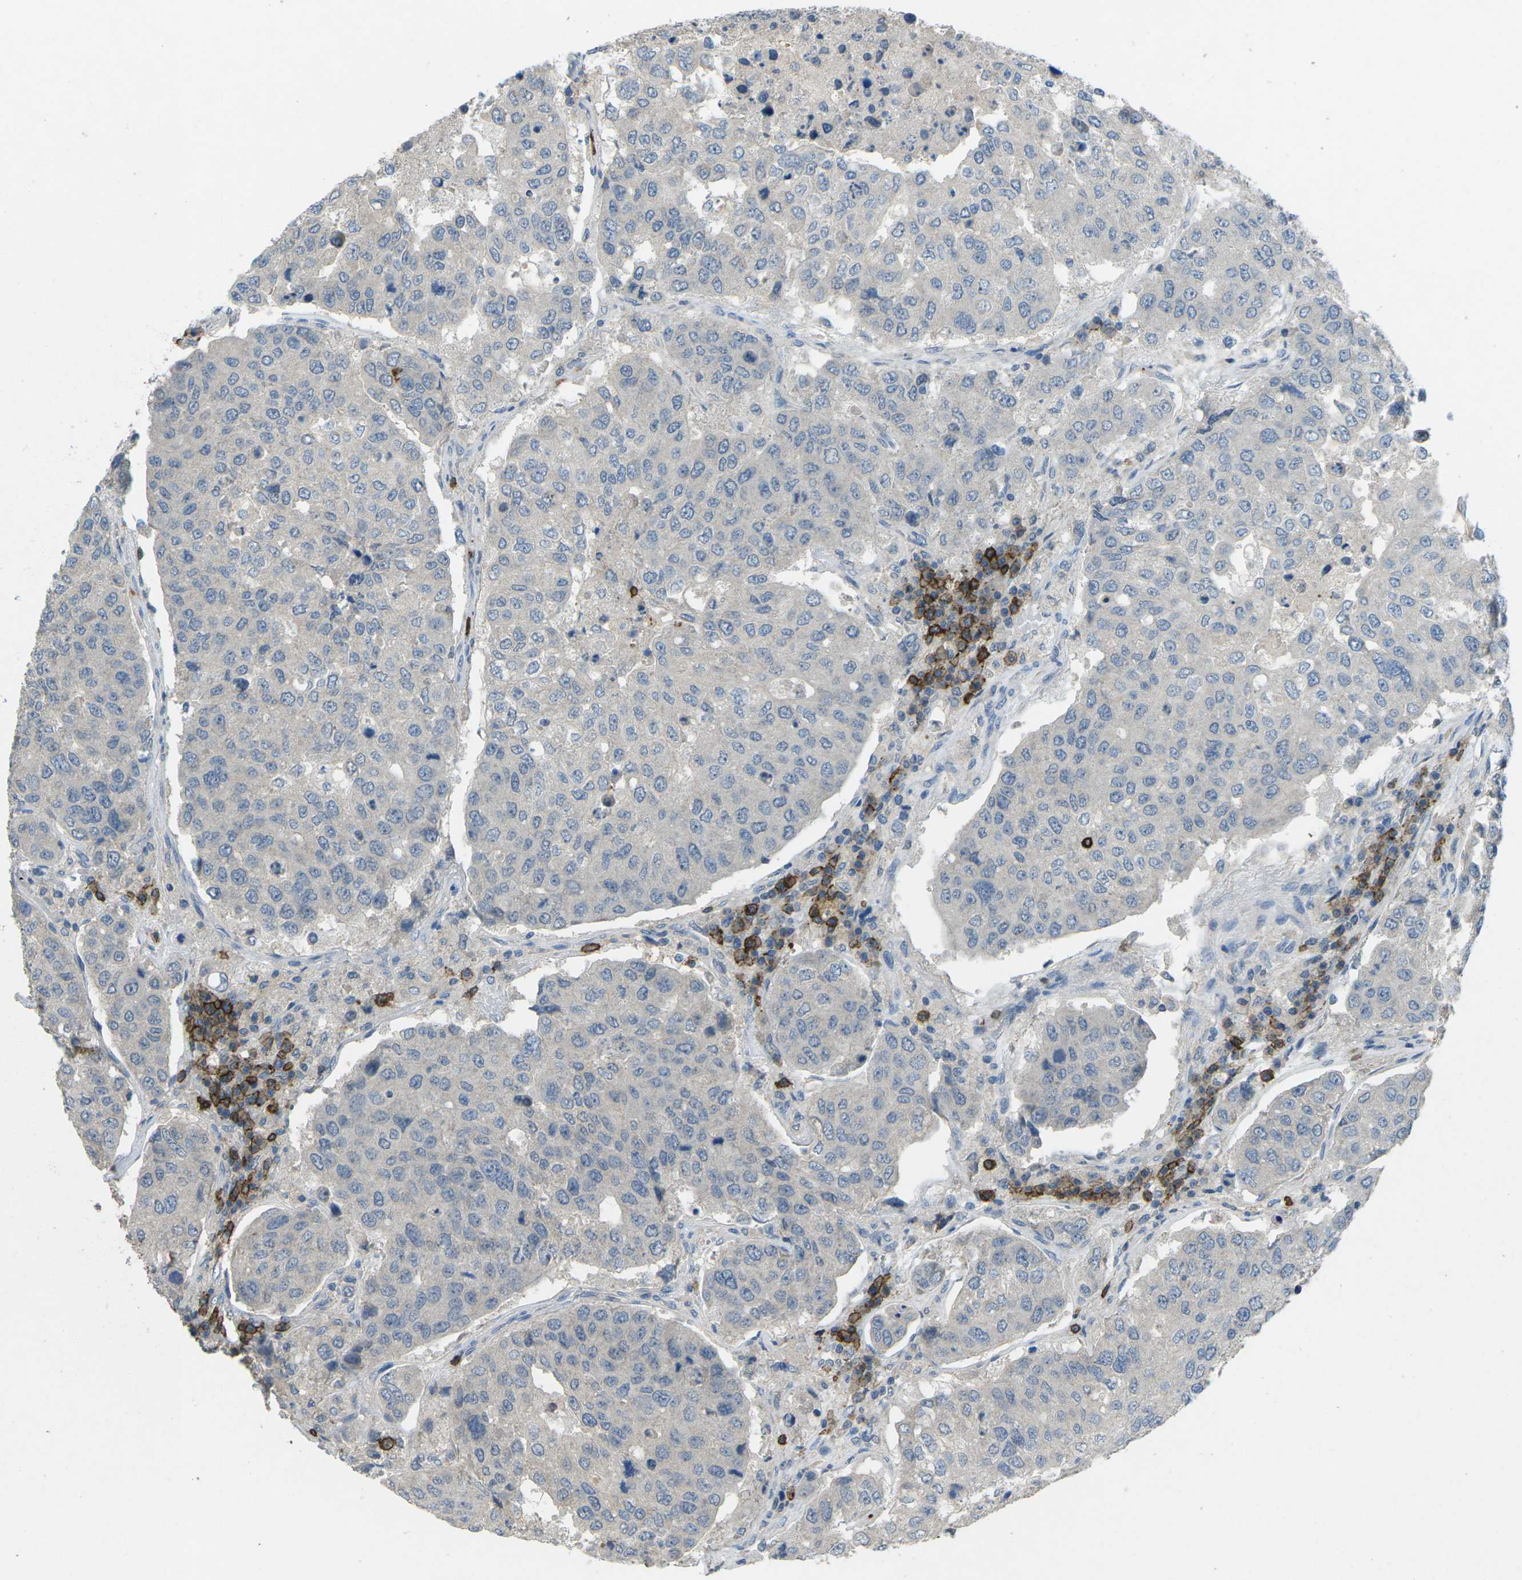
{"staining": {"intensity": "negative", "quantity": "none", "location": "none"}, "tissue": "urothelial cancer", "cell_type": "Tumor cells", "image_type": "cancer", "snomed": [{"axis": "morphology", "description": "Urothelial carcinoma, High grade"}, {"axis": "topography", "description": "Lymph node"}, {"axis": "topography", "description": "Urinary bladder"}], "caption": "IHC of human high-grade urothelial carcinoma displays no expression in tumor cells.", "gene": "CD19", "patient": {"sex": "male", "age": 51}}